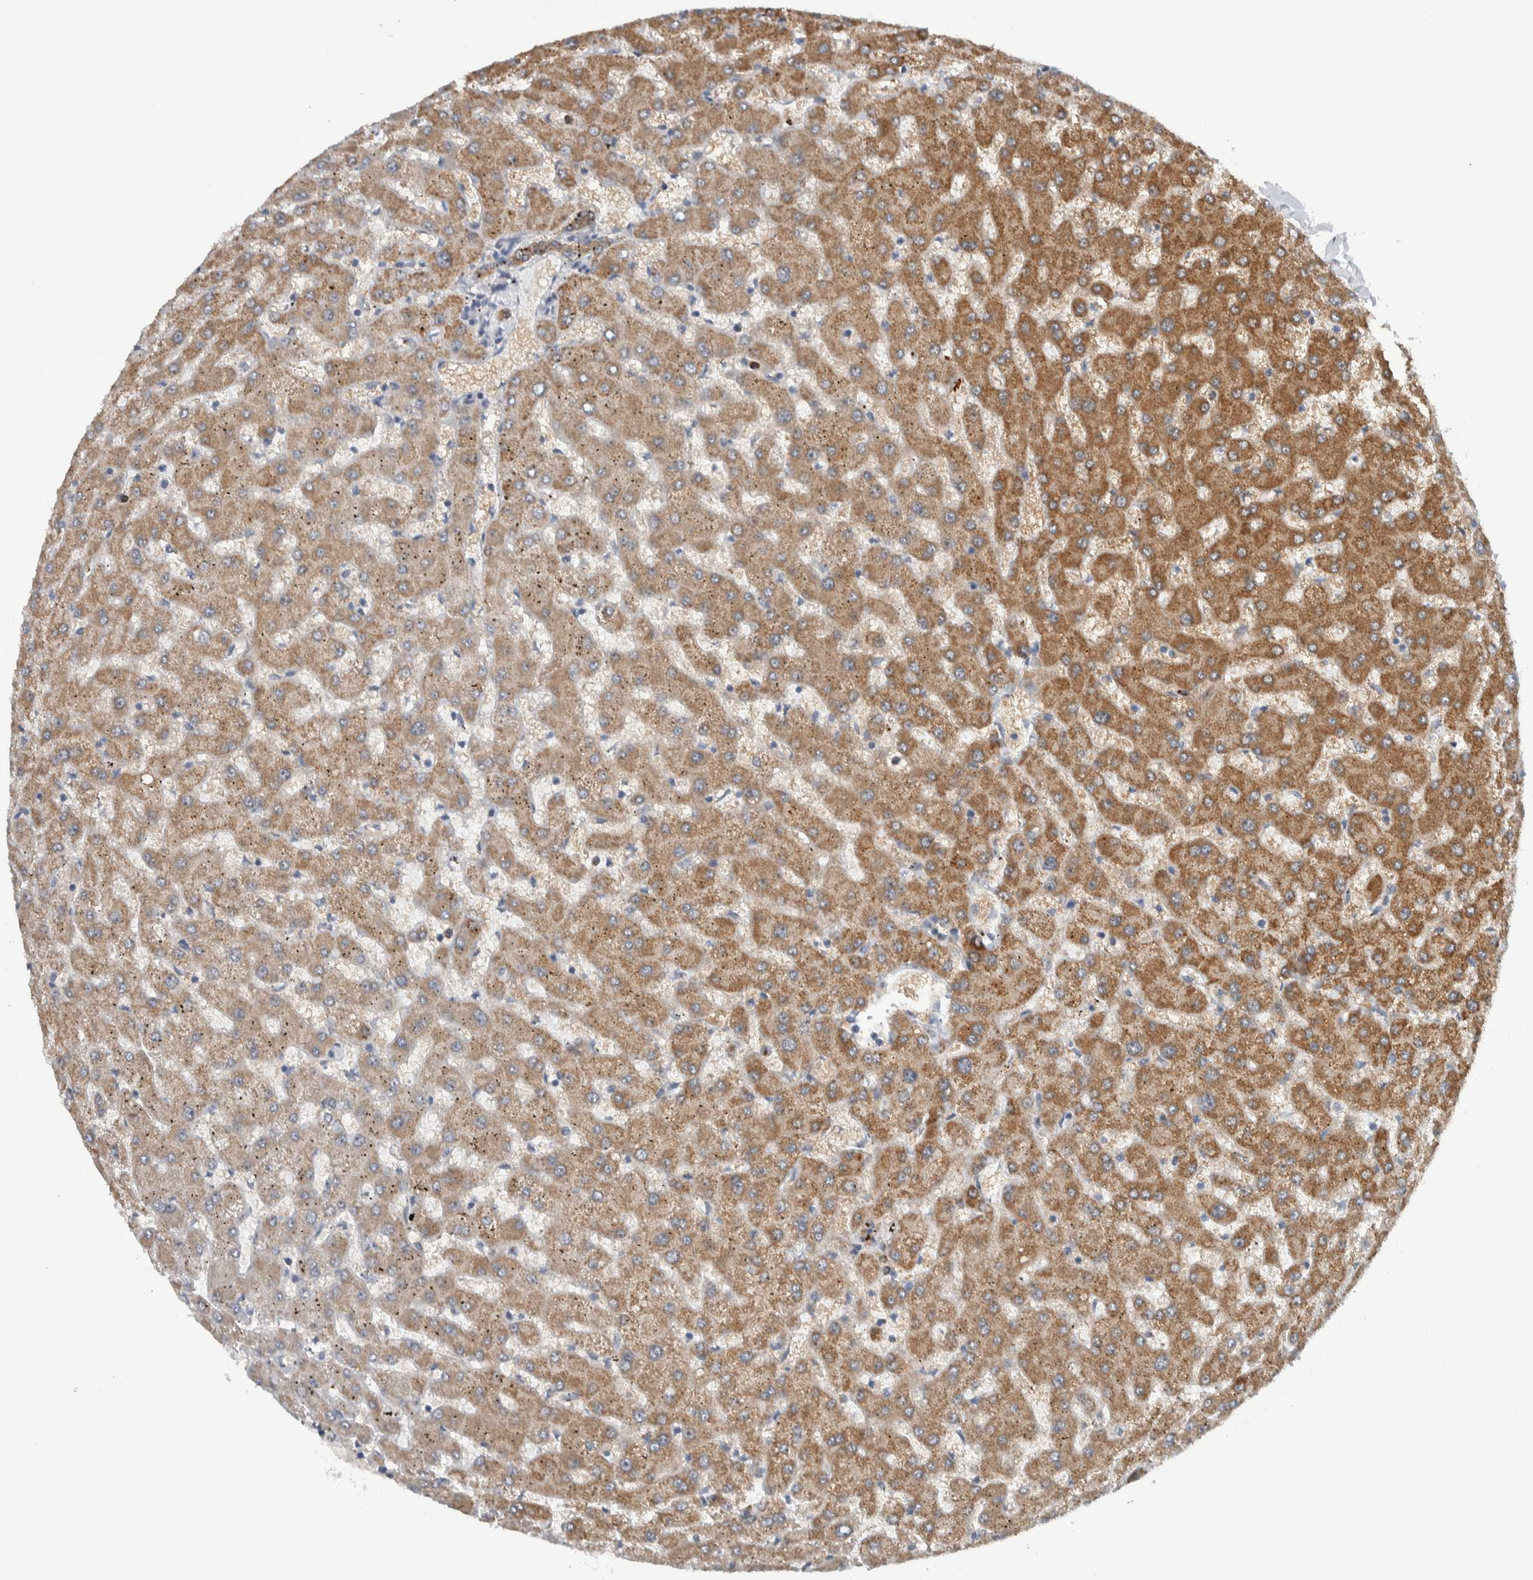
{"staining": {"intensity": "weak", "quantity": ">75%", "location": "cytoplasmic/membranous"}, "tissue": "liver", "cell_type": "Cholangiocytes", "image_type": "normal", "snomed": [{"axis": "morphology", "description": "Normal tissue, NOS"}, {"axis": "topography", "description": "Liver"}], "caption": "Normal liver exhibits weak cytoplasmic/membranous positivity in about >75% of cholangiocytes, visualized by immunohistochemistry.", "gene": "PRRG4", "patient": {"sex": "female", "age": 63}}